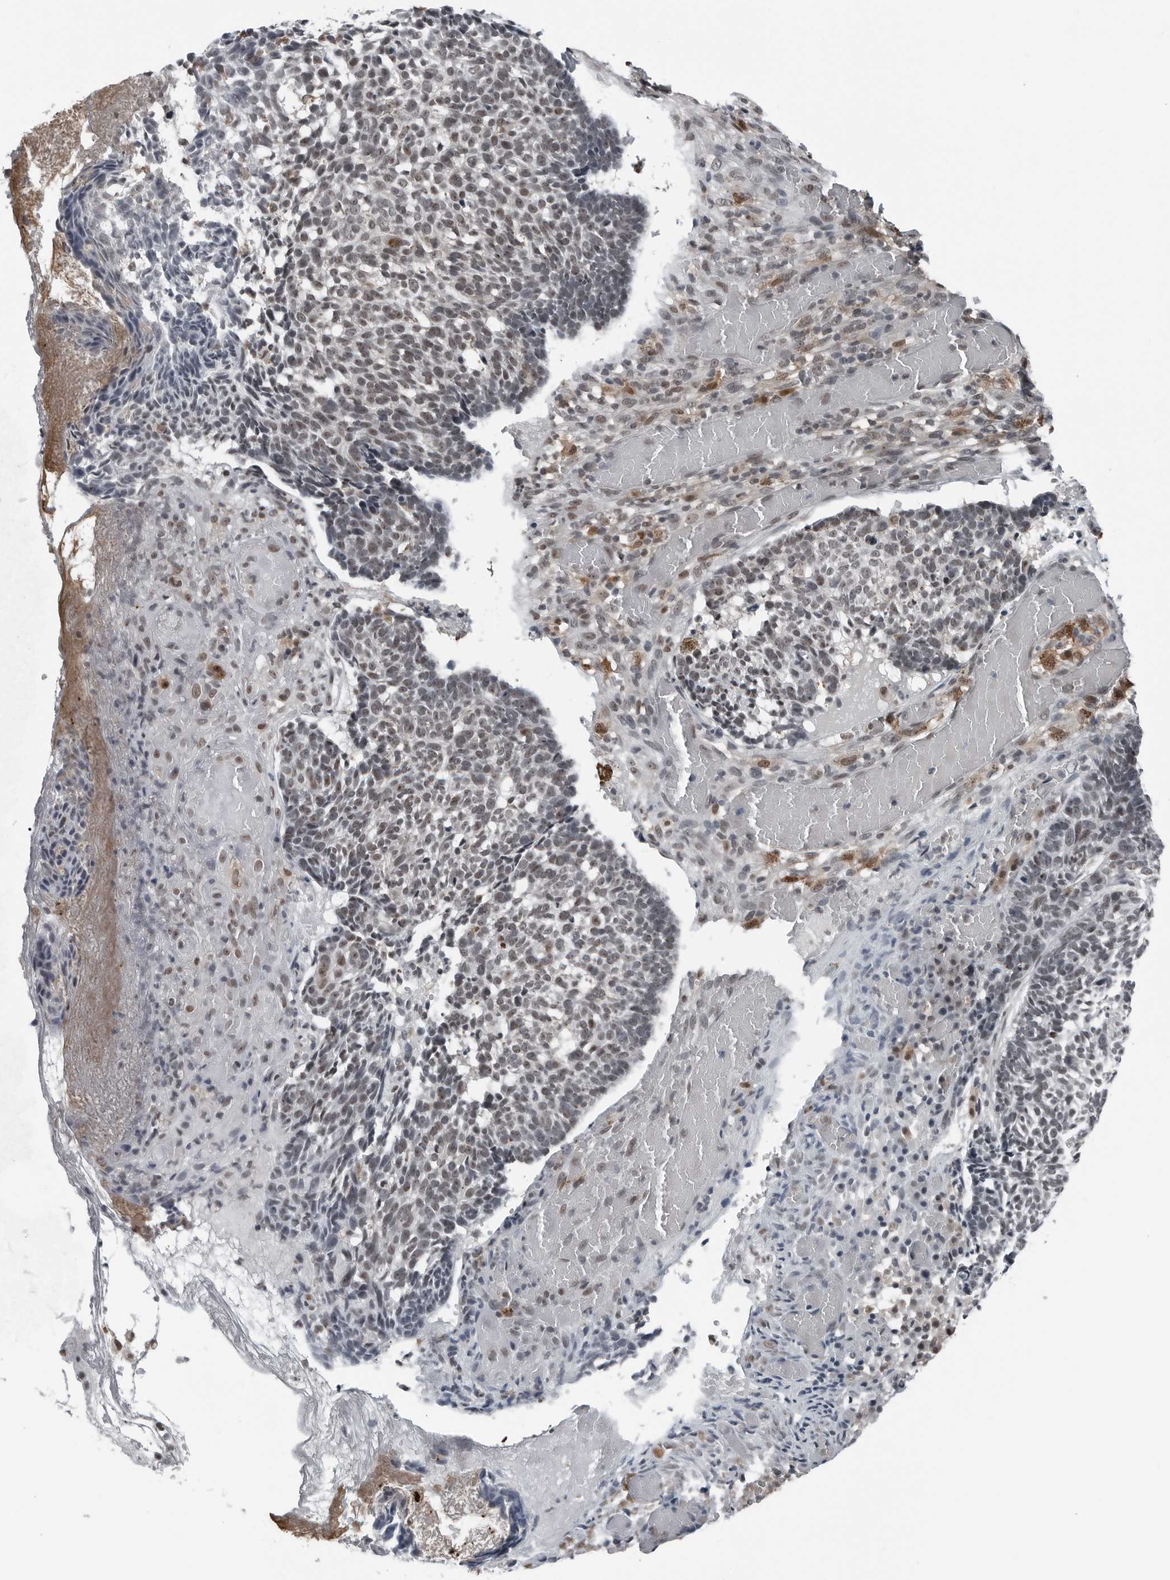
{"staining": {"intensity": "weak", "quantity": "25%-75%", "location": "nuclear"}, "tissue": "skin cancer", "cell_type": "Tumor cells", "image_type": "cancer", "snomed": [{"axis": "morphology", "description": "Basal cell carcinoma"}, {"axis": "topography", "description": "Skin"}], "caption": "Skin cancer stained for a protein reveals weak nuclear positivity in tumor cells.", "gene": "AKR1A1", "patient": {"sex": "male", "age": 85}}